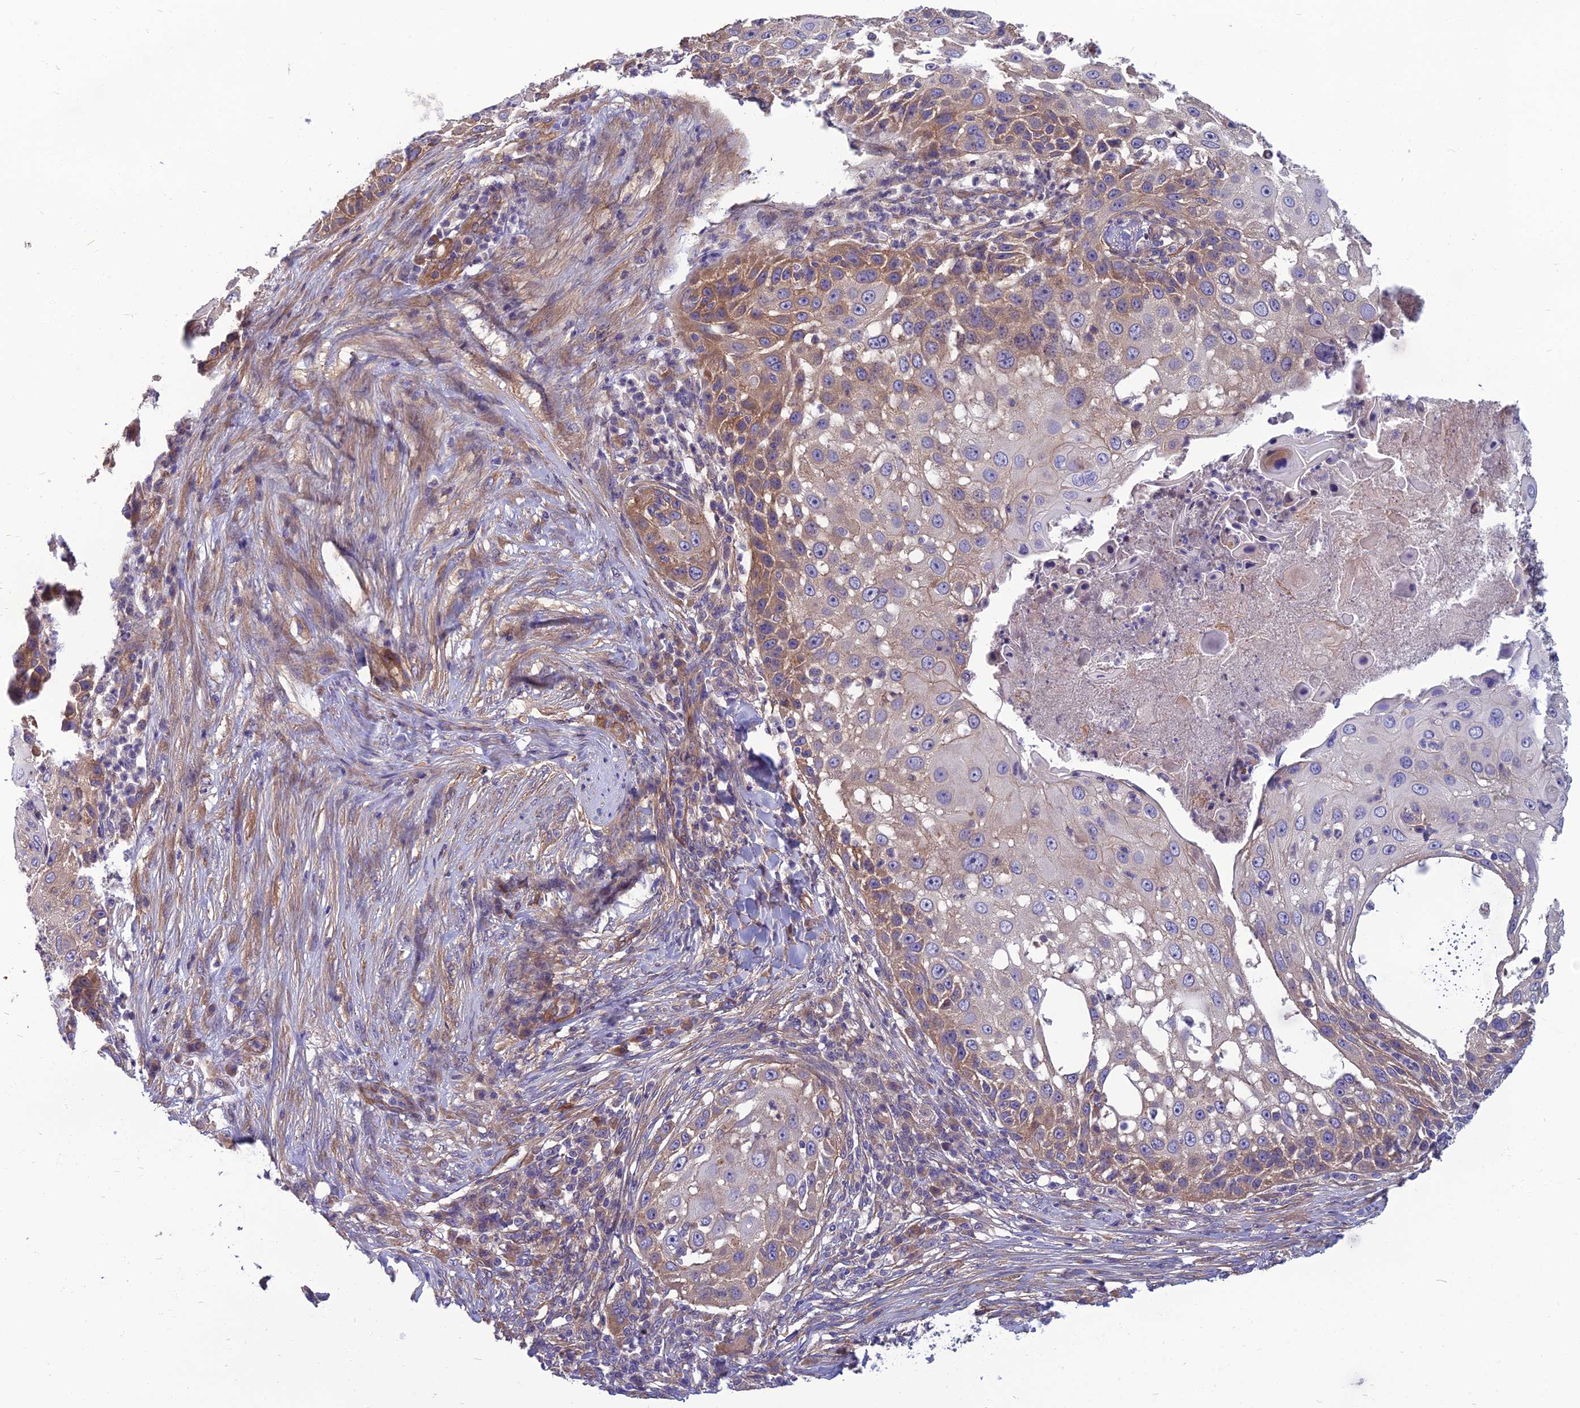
{"staining": {"intensity": "moderate", "quantity": "<25%", "location": "cytoplasmic/membranous"}, "tissue": "skin cancer", "cell_type": "Tumor cells", "image_type": "cancer", "snomed": [{"axis": "morphology", "description": "Squamous cell carcinoma, NOS"}, {"axis": "topography", "description": "Skin"}], "caption": "Tumor cells display low levels of moderate cytoplasmic/membranous staining in about <25% of cells in human skin cancer (squamous cell carcinoma).", "gene": "WDR24", "patient": {"sex": "female", "age": 44}}